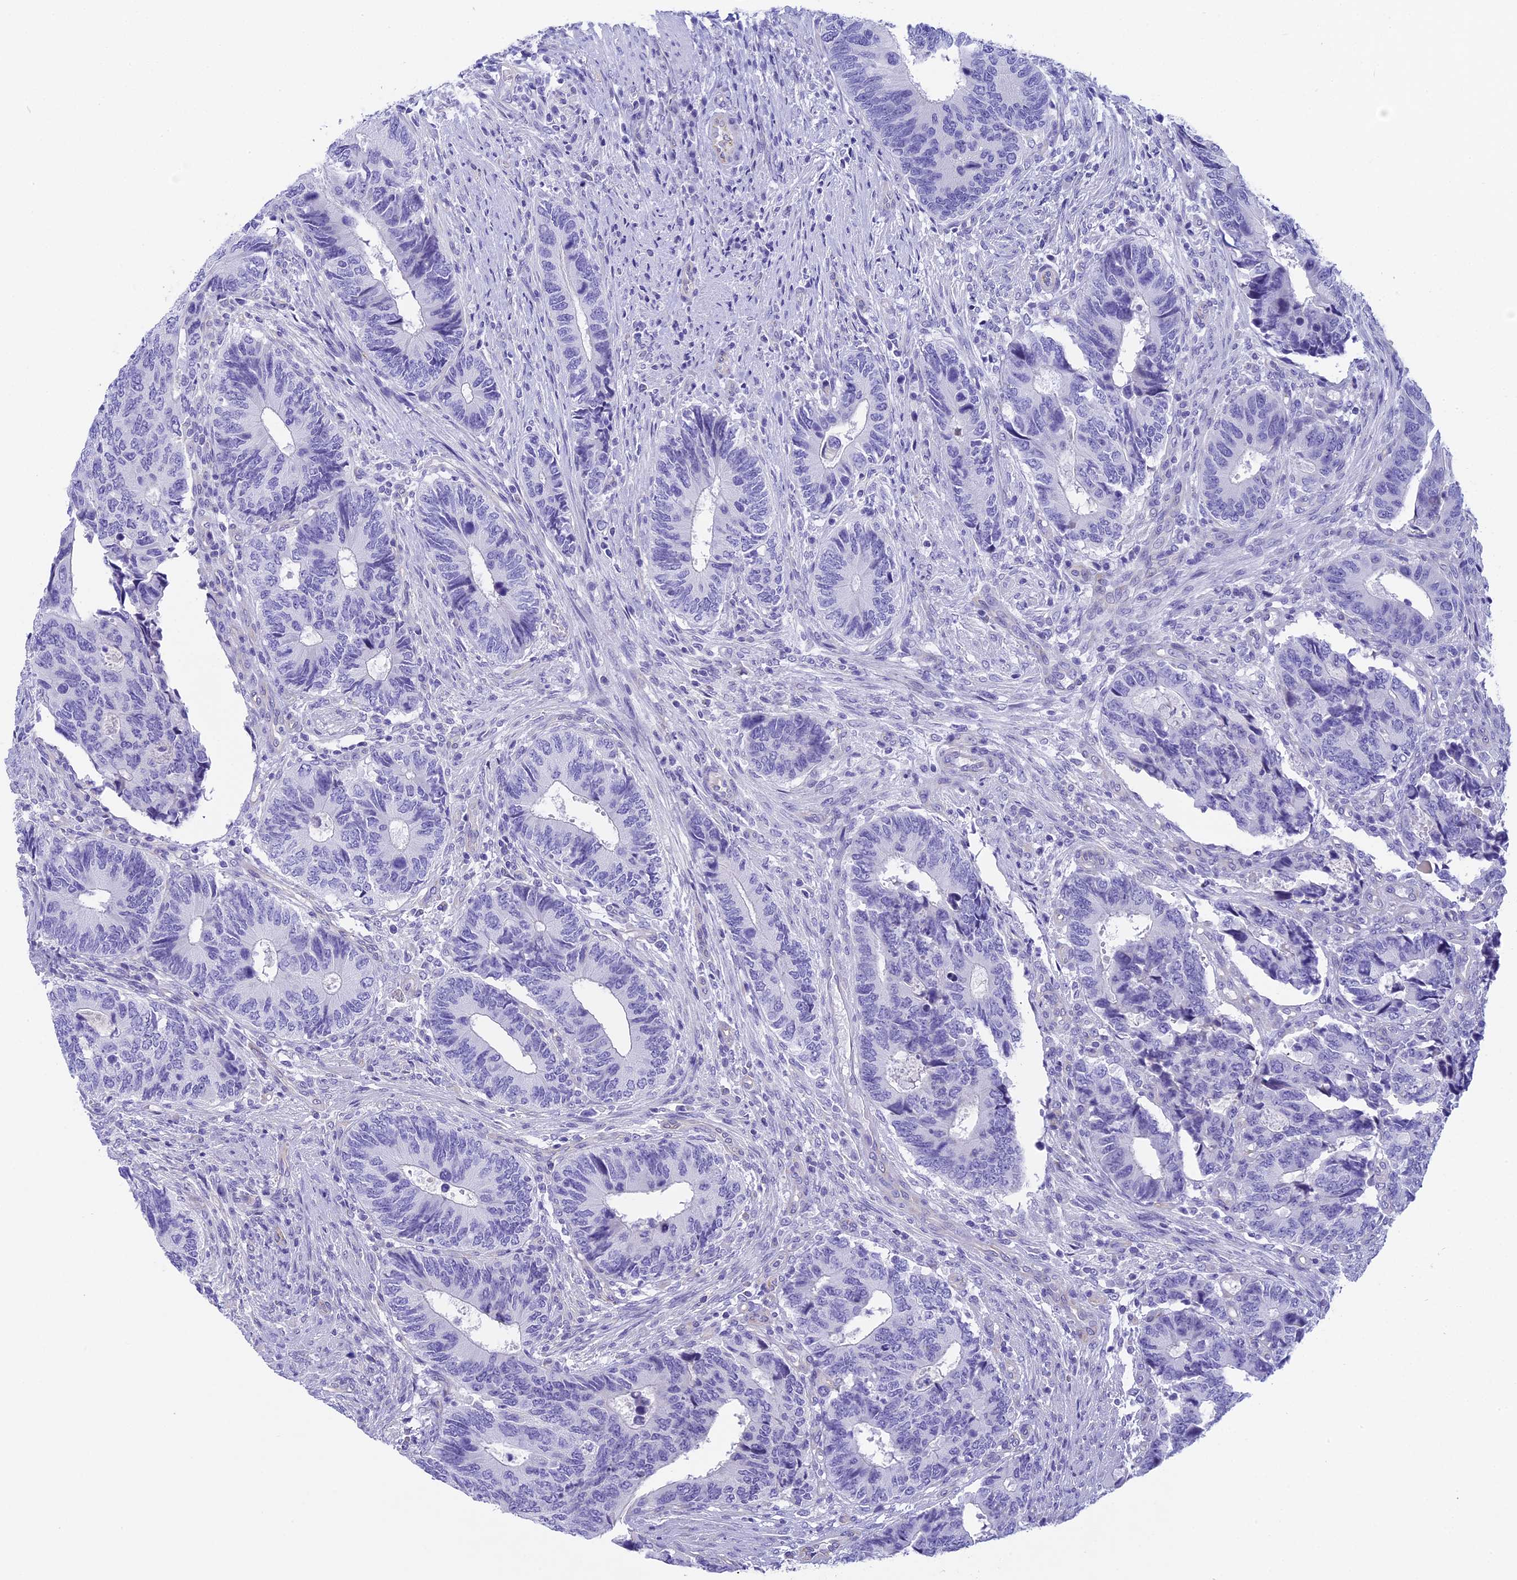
{"staining": {"intensity": "negative", "quantity": "none", "location": "none"}, "tissue": "colorectal cancer", "cell_type": "Tumor cells", "image_type": "cancer", "snomed": [{"axis": "morphology", "description": "Adenocarcinoma, NOS"}, {"axis": "topography", "description": "Colon"}], "caption": "Colorectal adenocarcinoma was stained to show a protein in brown. There is no significant staining in tumor cells.", "gene": "TACSTD2", "patient": {"sex": "male", "age": 87}}